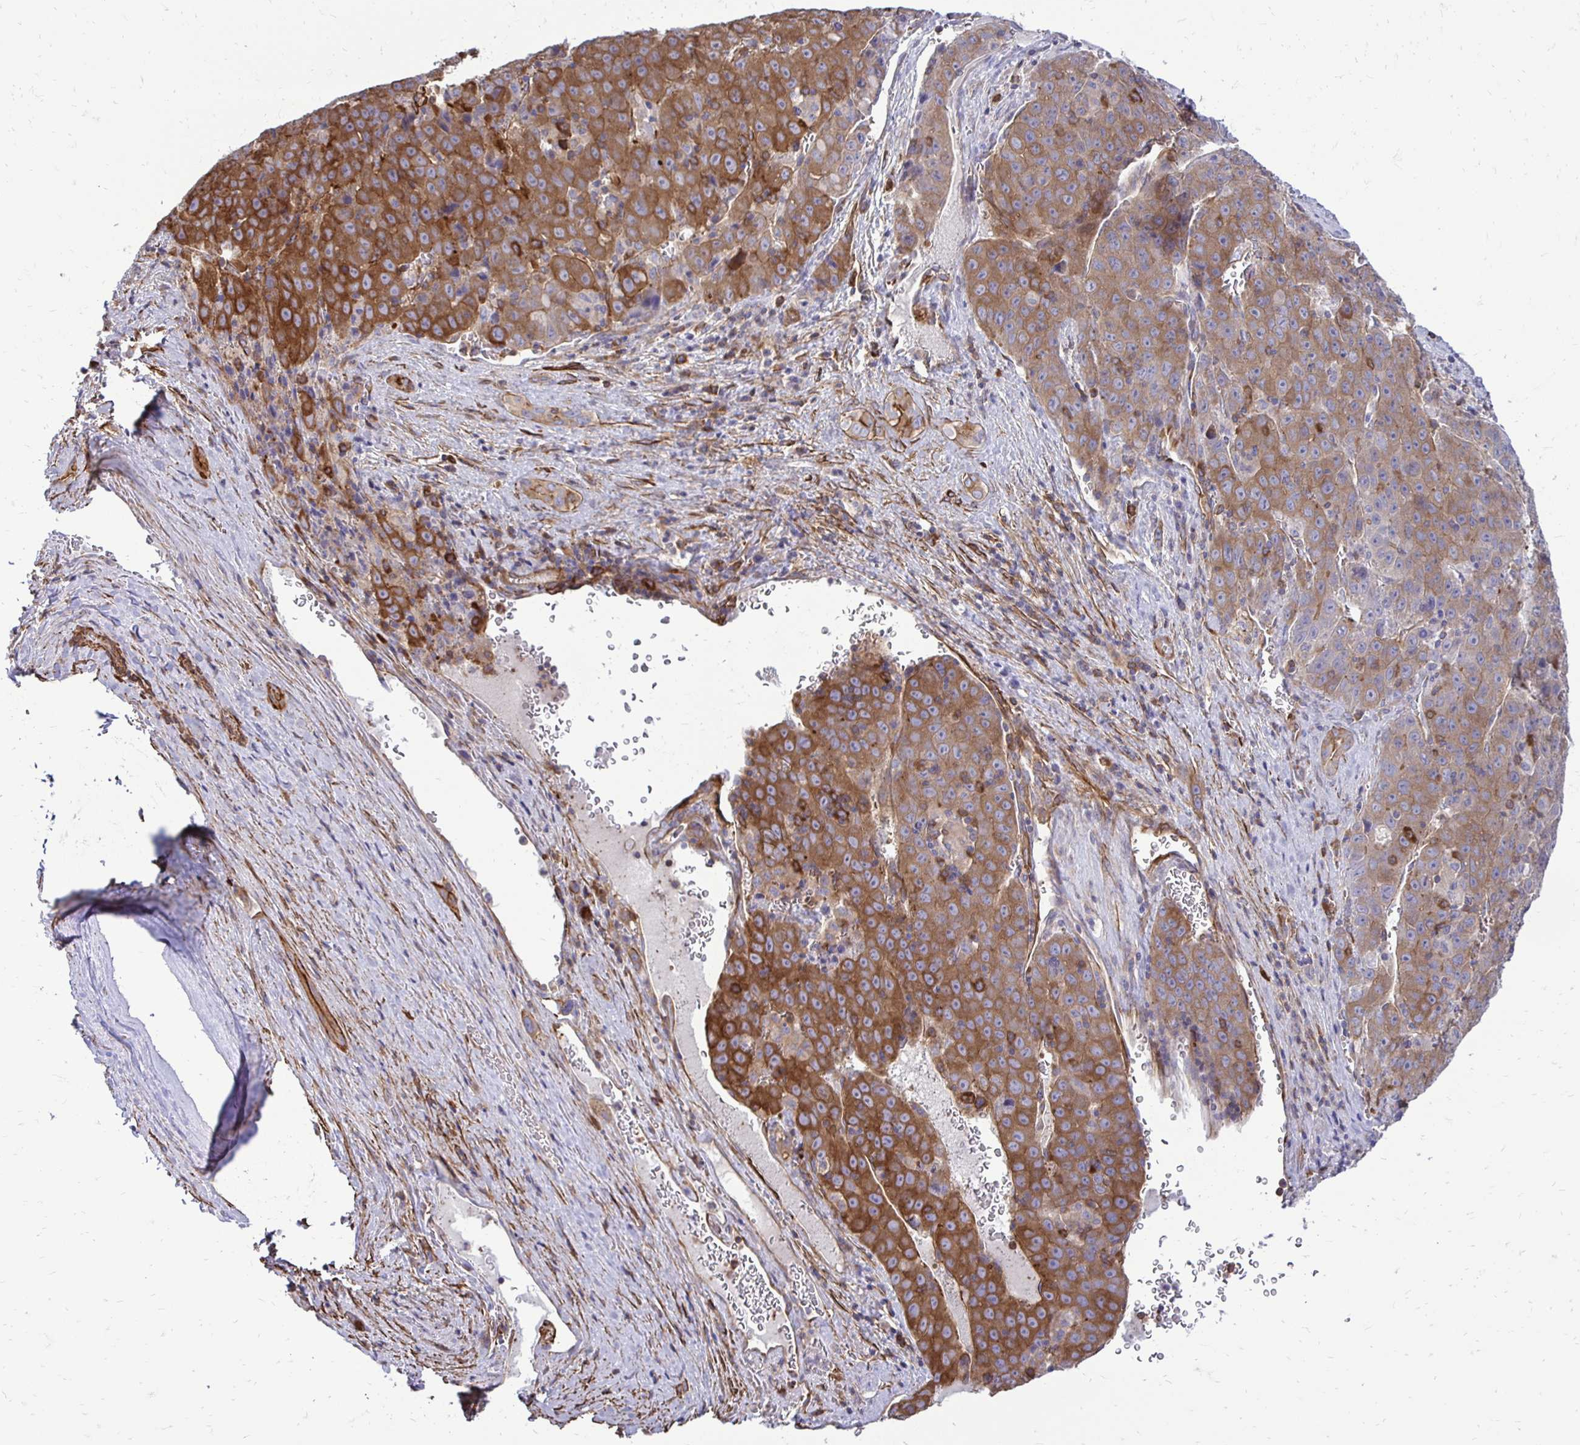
{"staining": {"intensity": "strong", "quantity": "25%-75%", "location": "cytoplasmic/membranous"}, "tissue": "liver cancer", "cell_type": "Tumor cells", "image_type": "cancer", "snomed": [{"axis": "morphology", "description": "Carcinoma, Hepatocellular, NOS"}, {"axis": "topography", "description": "Liver"}], "caption": "An immunohistochemistry (IHC) image of neoplastic tissue is shown. Protein staining in brown labels strong cytoplasmic/membranous positivity in liver hepatocellular carcinoma within tumor cells.", "gene": "CTPS1", "patient": {"sex": "female", "age": 53}}